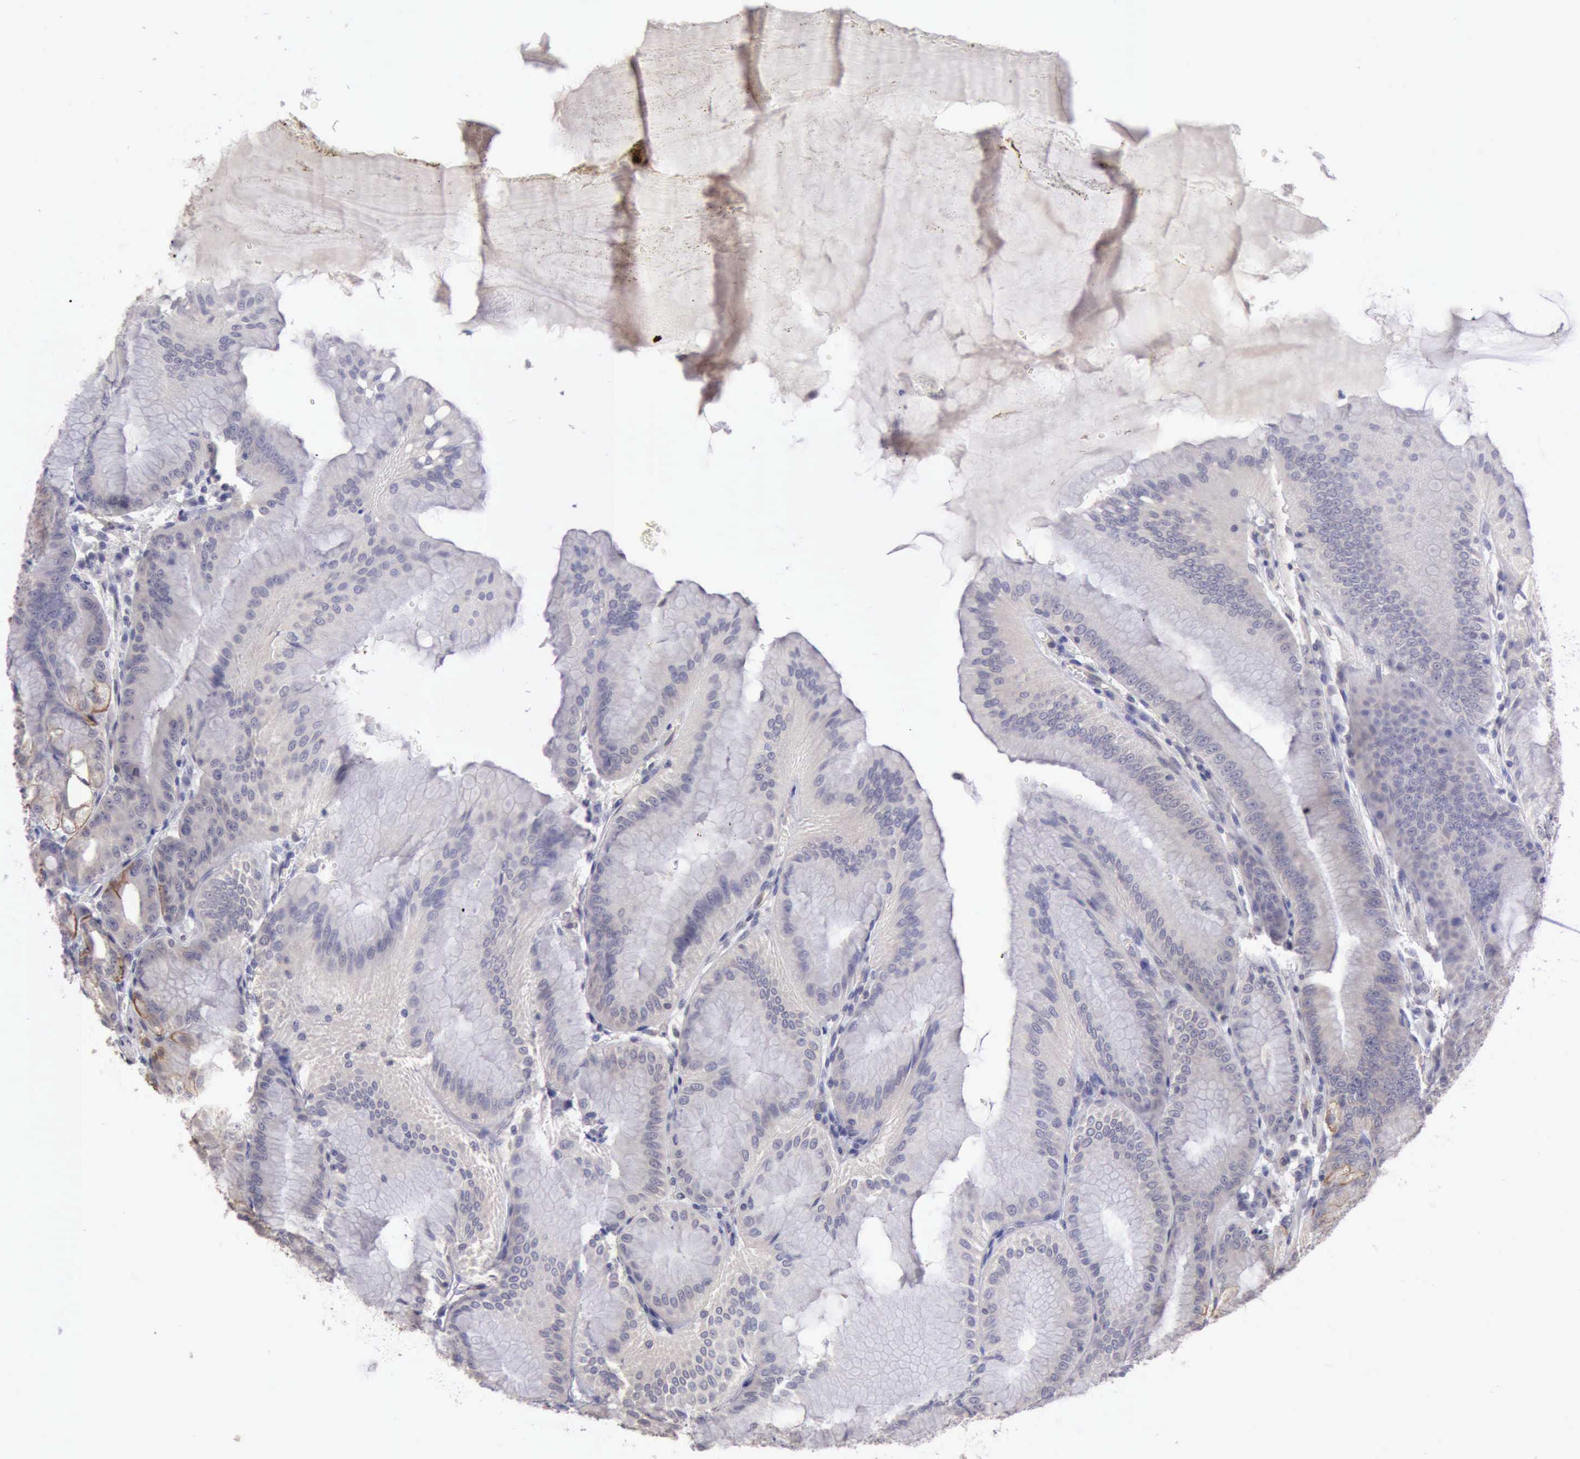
{"staining": {"intensity": "moderate", "quantity": "<25%", "location": "cytoplasmic/membranous"}, "tissue": "stomach", "cell_type": "Glandular cells", "image_type": "normal", "snomed": [{"axis": "morphology", "description": "Normal tissue, NOS"}, {"axis": "topography", "description": "Stomach, lower"}], "caption": "Benign stomach reveals moderate cytoplasmic/membranous staining in about <25% of glandular cells, visualized by immunohistochemistry. The protein is shown in brown color, while the nuclei are stained blue.", "gene": "KCND1", "patient": {"sex": "male", "age": 71}}